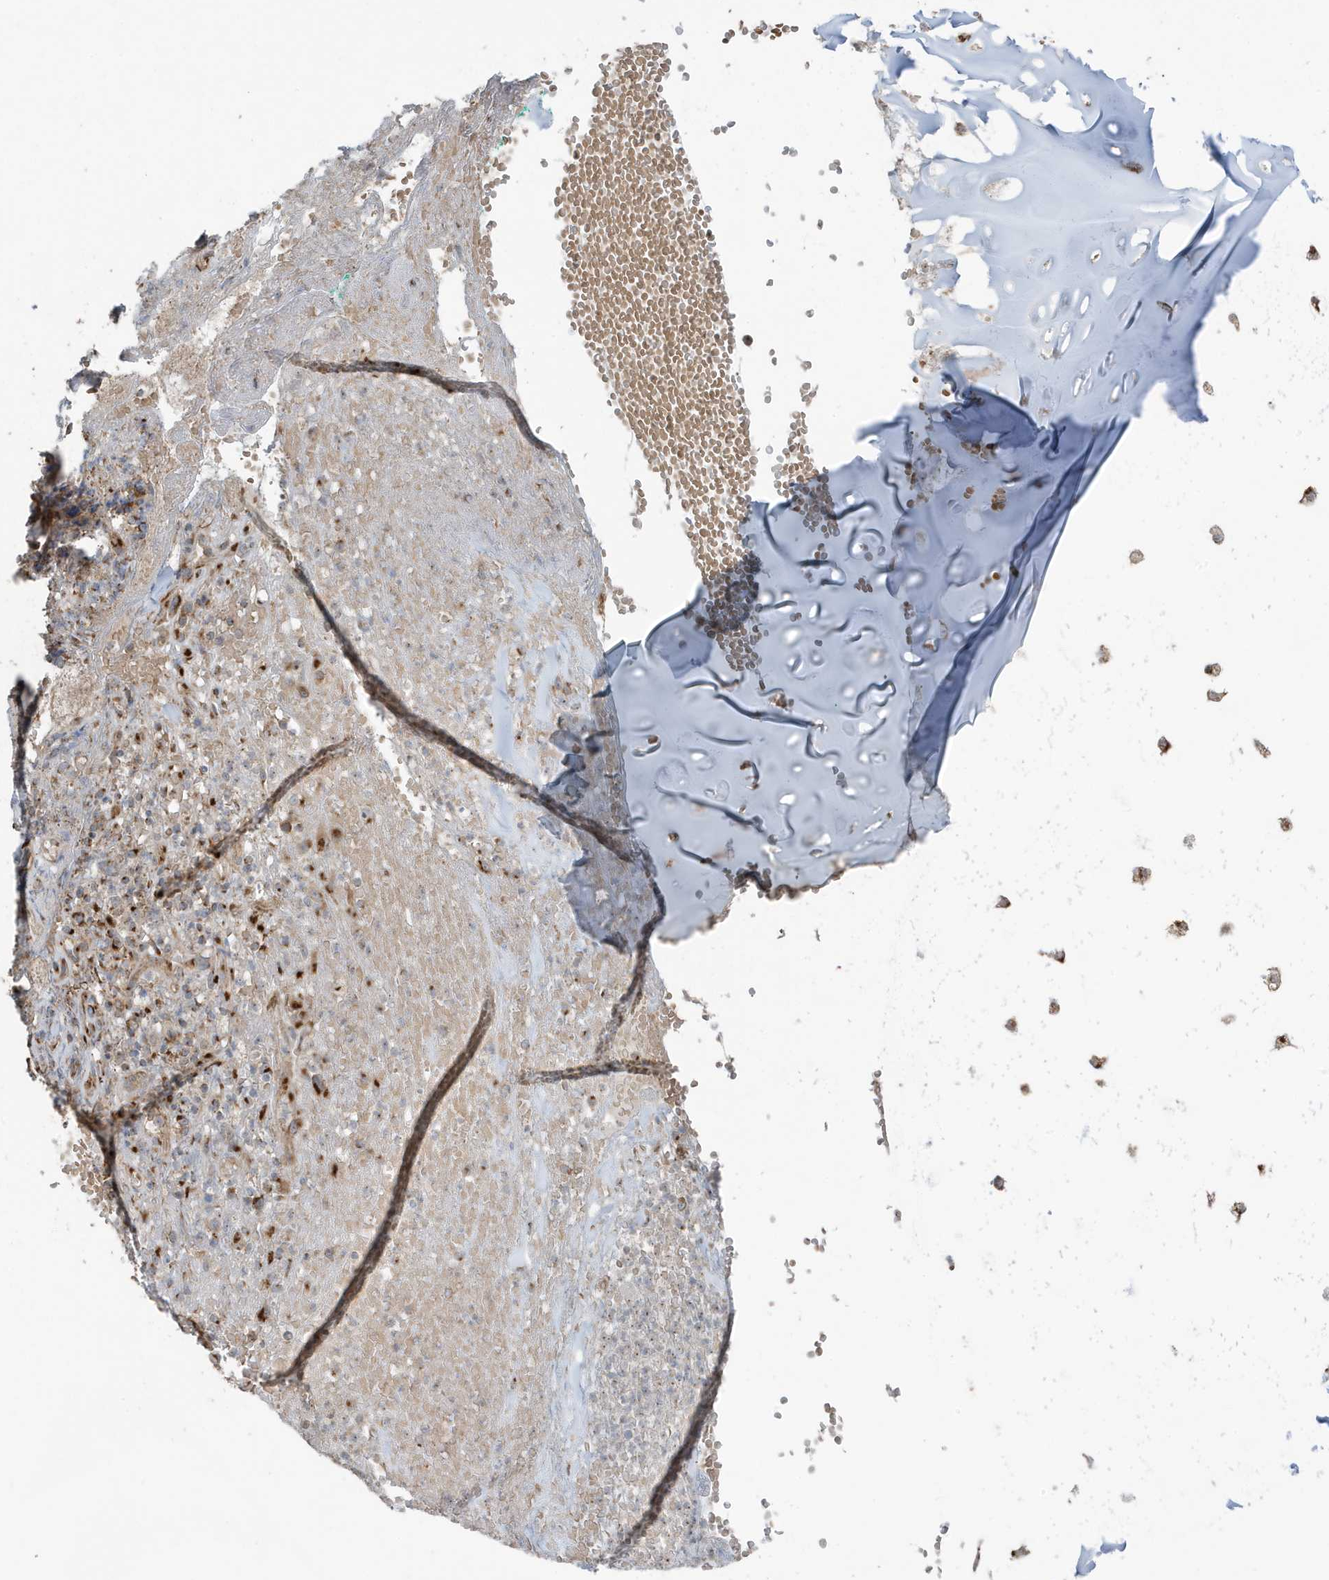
{"staining": {"intensity": "moderate", "quantity": "25%-75%", "location": "cytoplasmic/membranous"}, "tissue": "adipose tissue", "cell_type": "Adipocytes", "image_type": "normal", "snomed": [{"axis": "morphology", "description": "Normal tissue, NOS"}, {"axis": "morphology", "description": "Basal cell carcinoma"}, {"axis": "topography", "description": "Cartilage tissue"}, {"axis": "topography", "description": "Nasopharynx"}, {"axis": "topography", "description": "Oral tissue"}], "caption": "Immunohistochemistry photomicrograph of benign adipose tissue: adipose tissue stained using immunohistochemistry (IHC) displays medium levels of moderate protein expression localized specifically in the cytoplasmic/membranous of adipocytes, appearing as a cytoplasmic/membranous brown color.", "gene": "GOLGA4", "patient": {"sex": "female", "age": 77}}